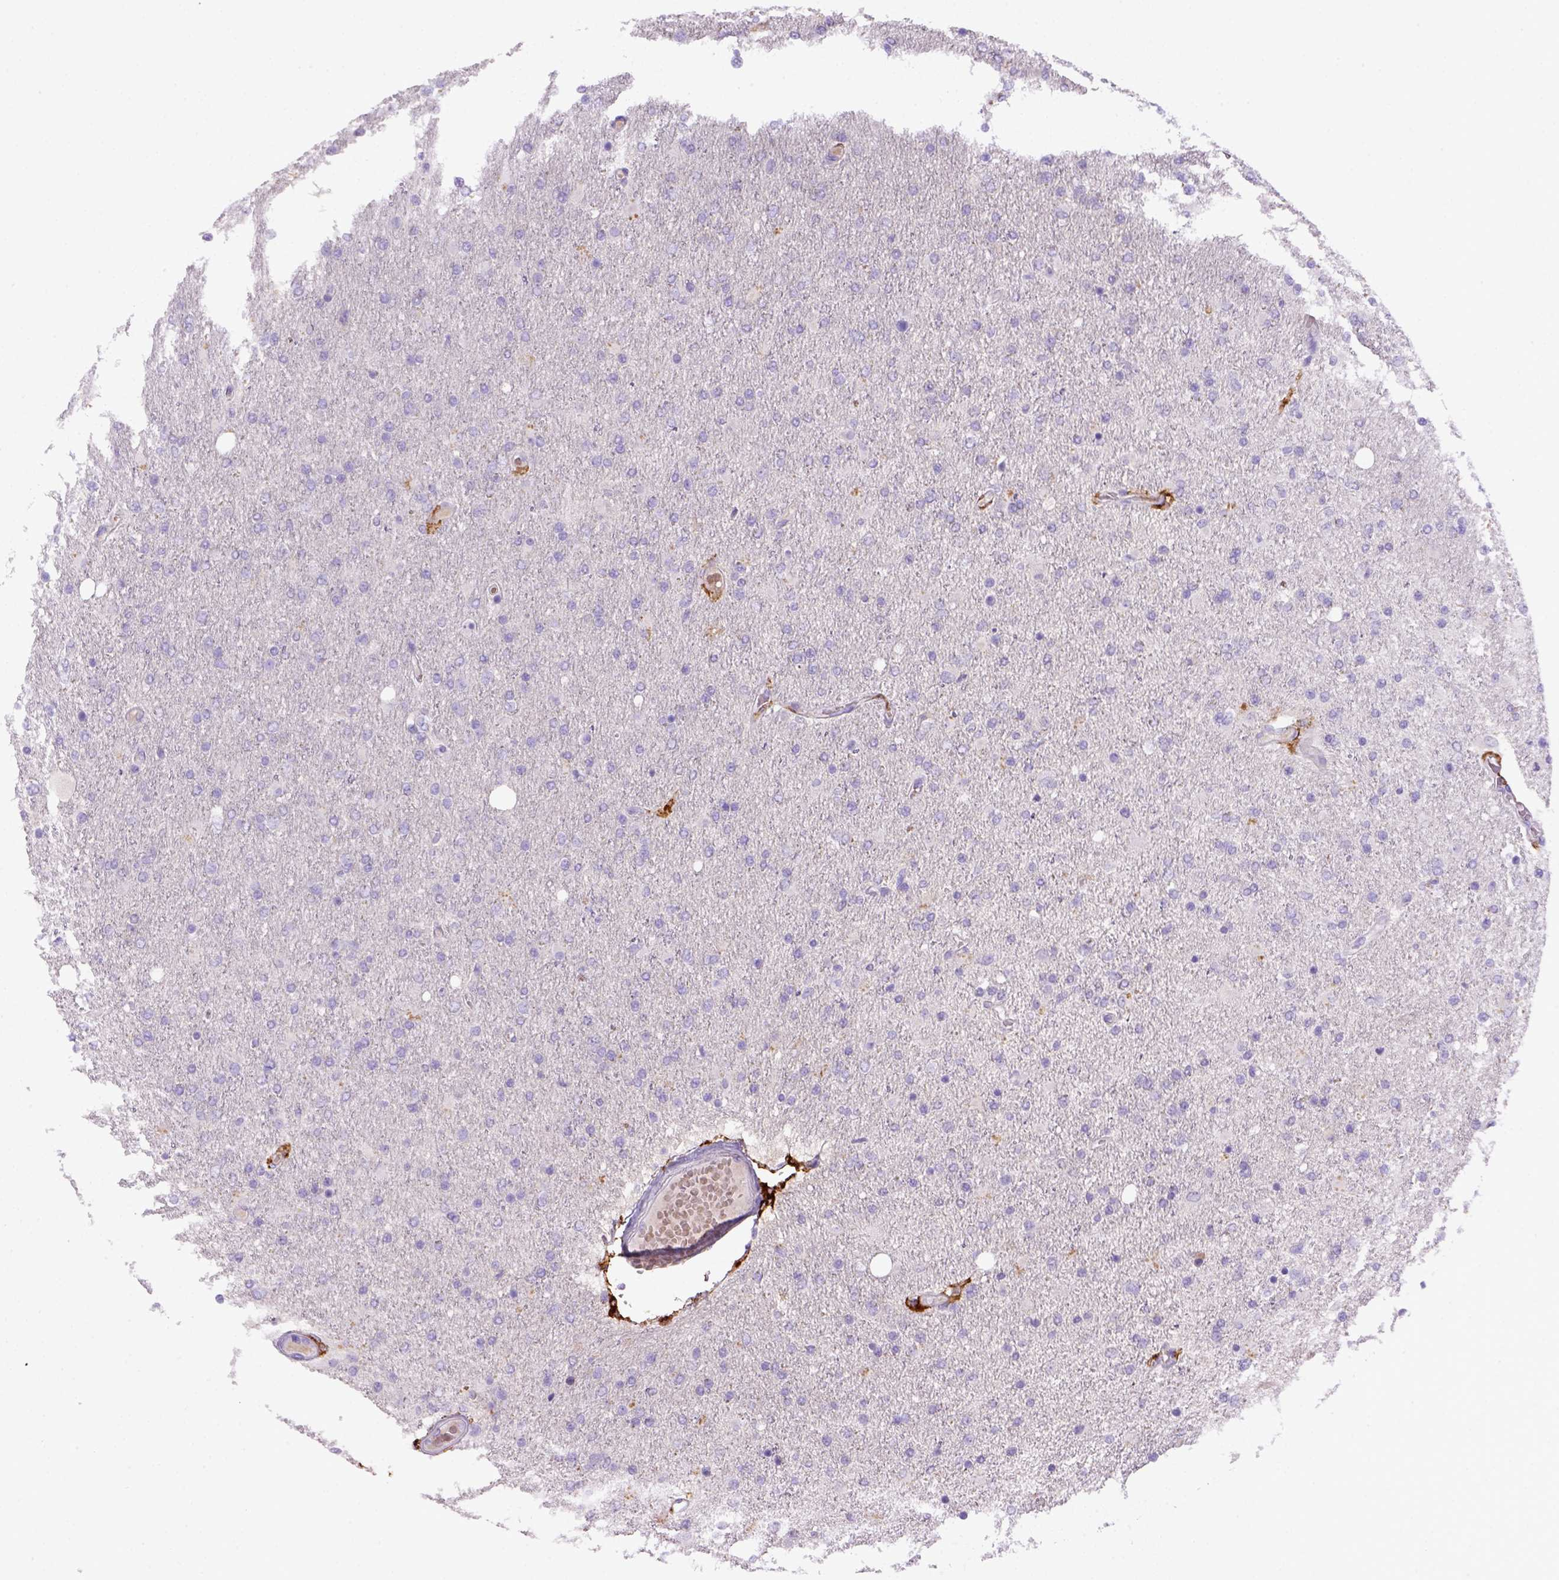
{"staining": {"intensity": "negative", "quantity": "none", "location": "none"}, "tissue": "glioma", "cell_type": "Tumor cells", "image_type": "cancer", "snomed": [{"axis": "morphology", "description": "Glioma, malignant, High grade"}, {"axis": "topography", "description": "Cerebral cortex"}], "caption": "The IHC micrograph has no significant expression in tumor cells of malignant high-grade glioma tissue.", "gene": "CD14", "patient": {"sex": "male", "age": 70}}